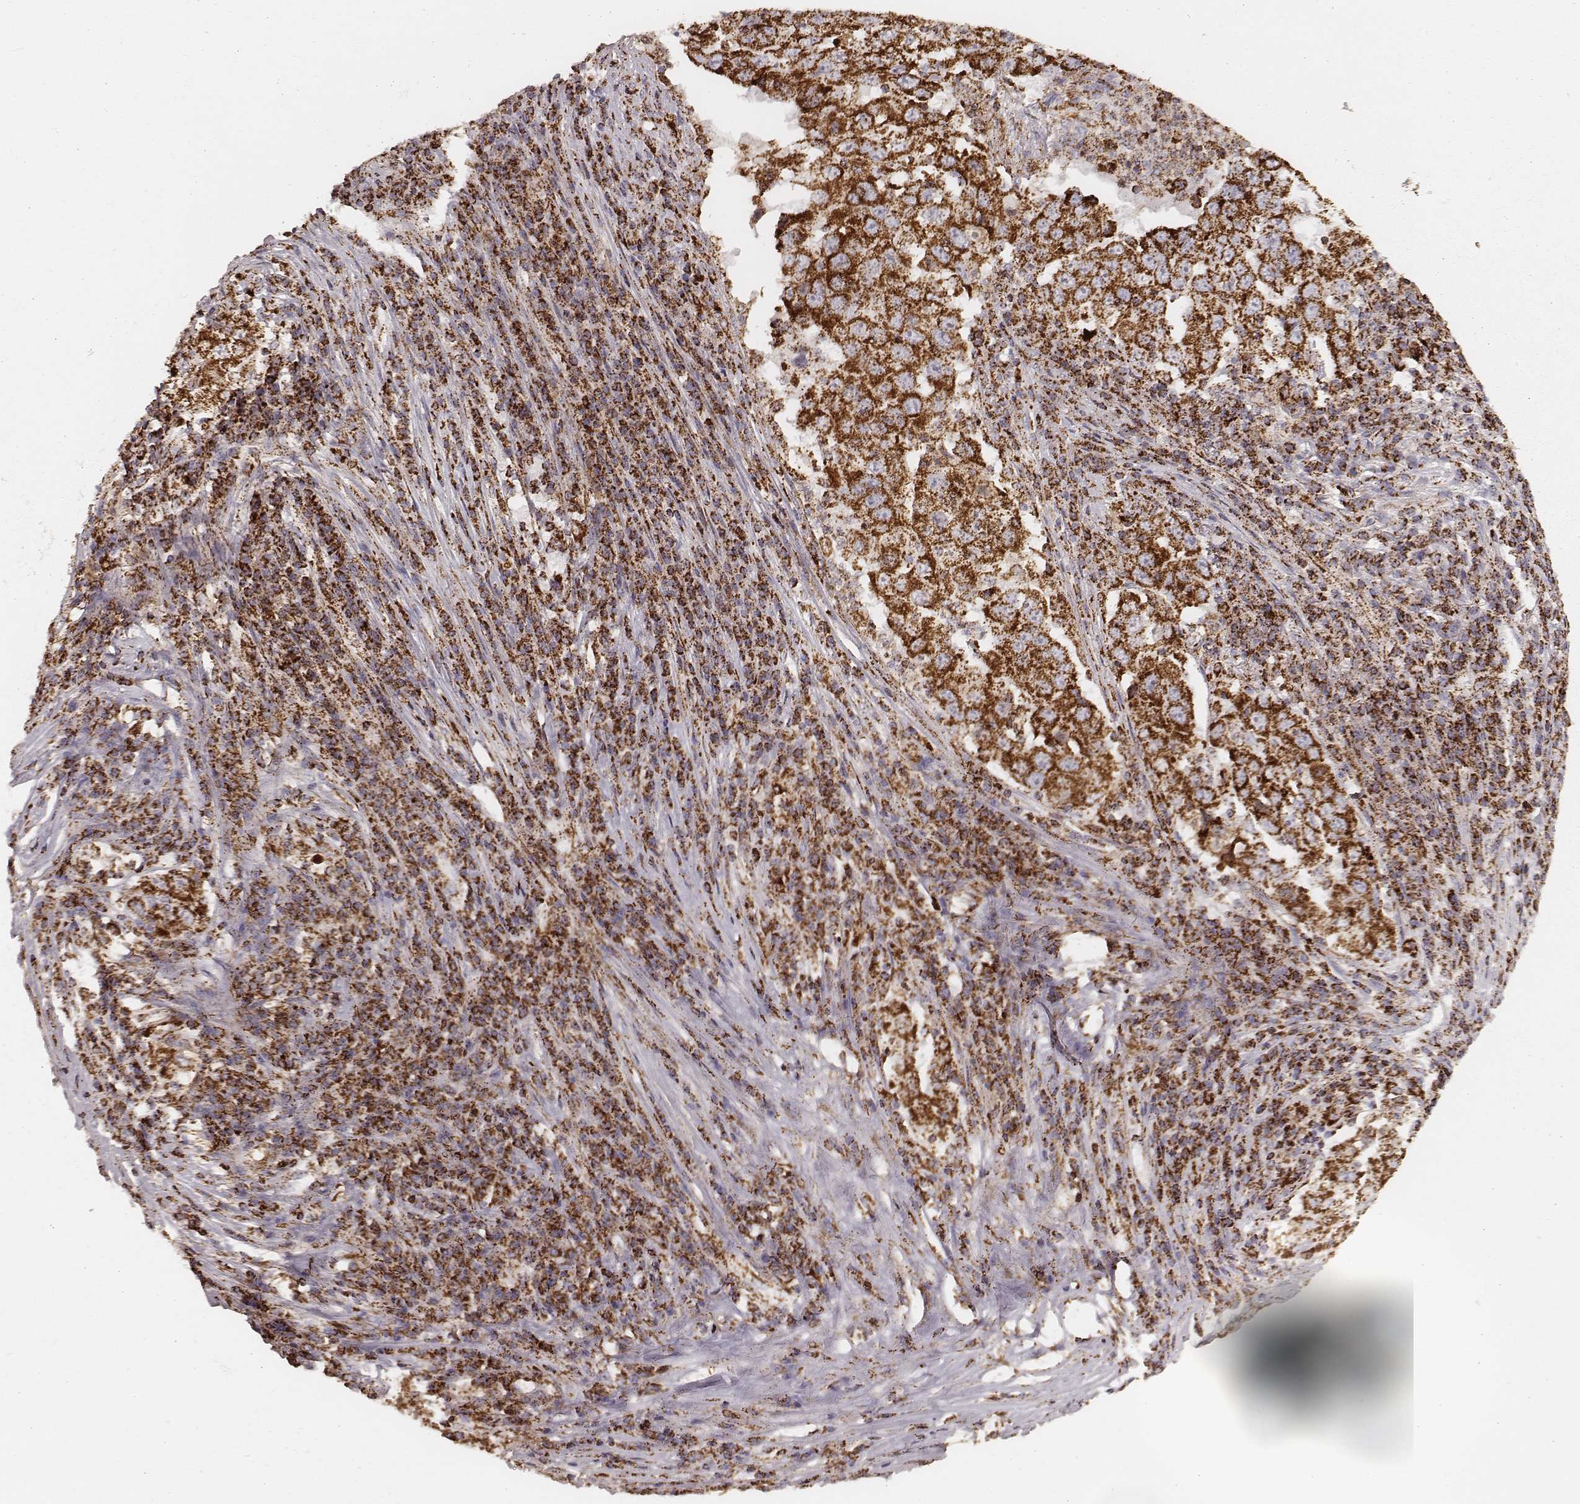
{"staining": {"intensity": "strong", "quantity": ">75%", "location": "cytoplasmic/membranous"}, "tissue": "lung cancer", "cell_type": "Tumor cells", "image_type": "cancer", "snomed": [{"axis": "morphology", "description": "Adenocarcinoma, NOS"}, {"axis": "topography", "description": "Lung"}], "caption": "Approximately >75% of tumor cells in lung cancer show strong cytoplasmic/membranous protein expression as visualized by brown immunohistochemical staining.", "gene": "CS", "patient": {"sex": "male", "age": 73}}